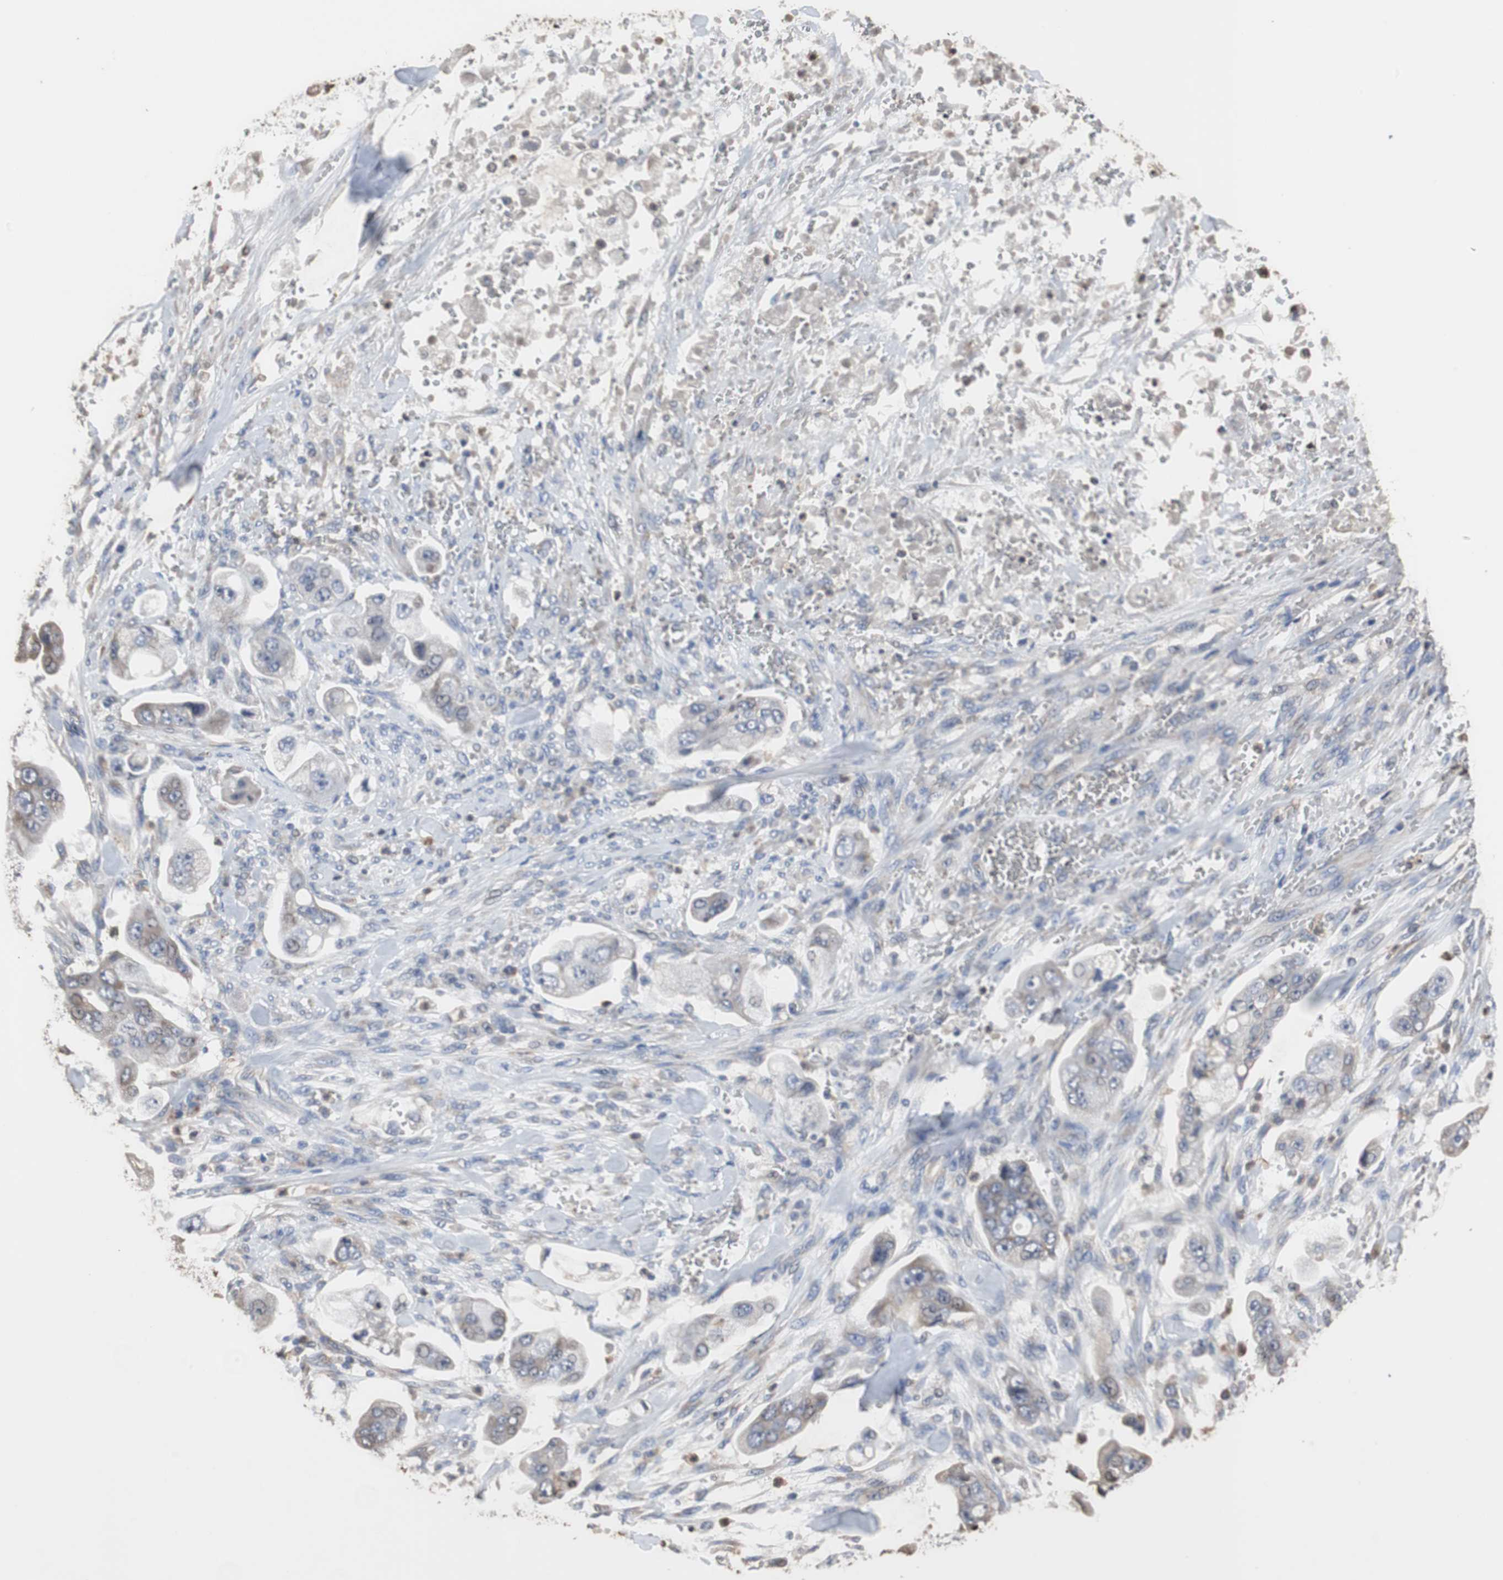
{"staining": {"intensity": "weak", "quantity": "<25%", "location": "cytoplasmic/membranous"}, "tissue": "stomach cancer", "cell_type": "Tumor cells", "image_type": "cancer", "snomed": [{"axis": "morphology", "description": "Adenocarcinoma, NOS"}, {"axis": "topography", "description": "Stomach"}], "caption": "DAB (3,3'-diaminobenzidine) immunohistochemical staining of human adenocarcinoma (stomach) exhibits no significant positivity in tumor cells.", "gene": "SCIMP", "patient": {"sex": "male", "age": 62}}